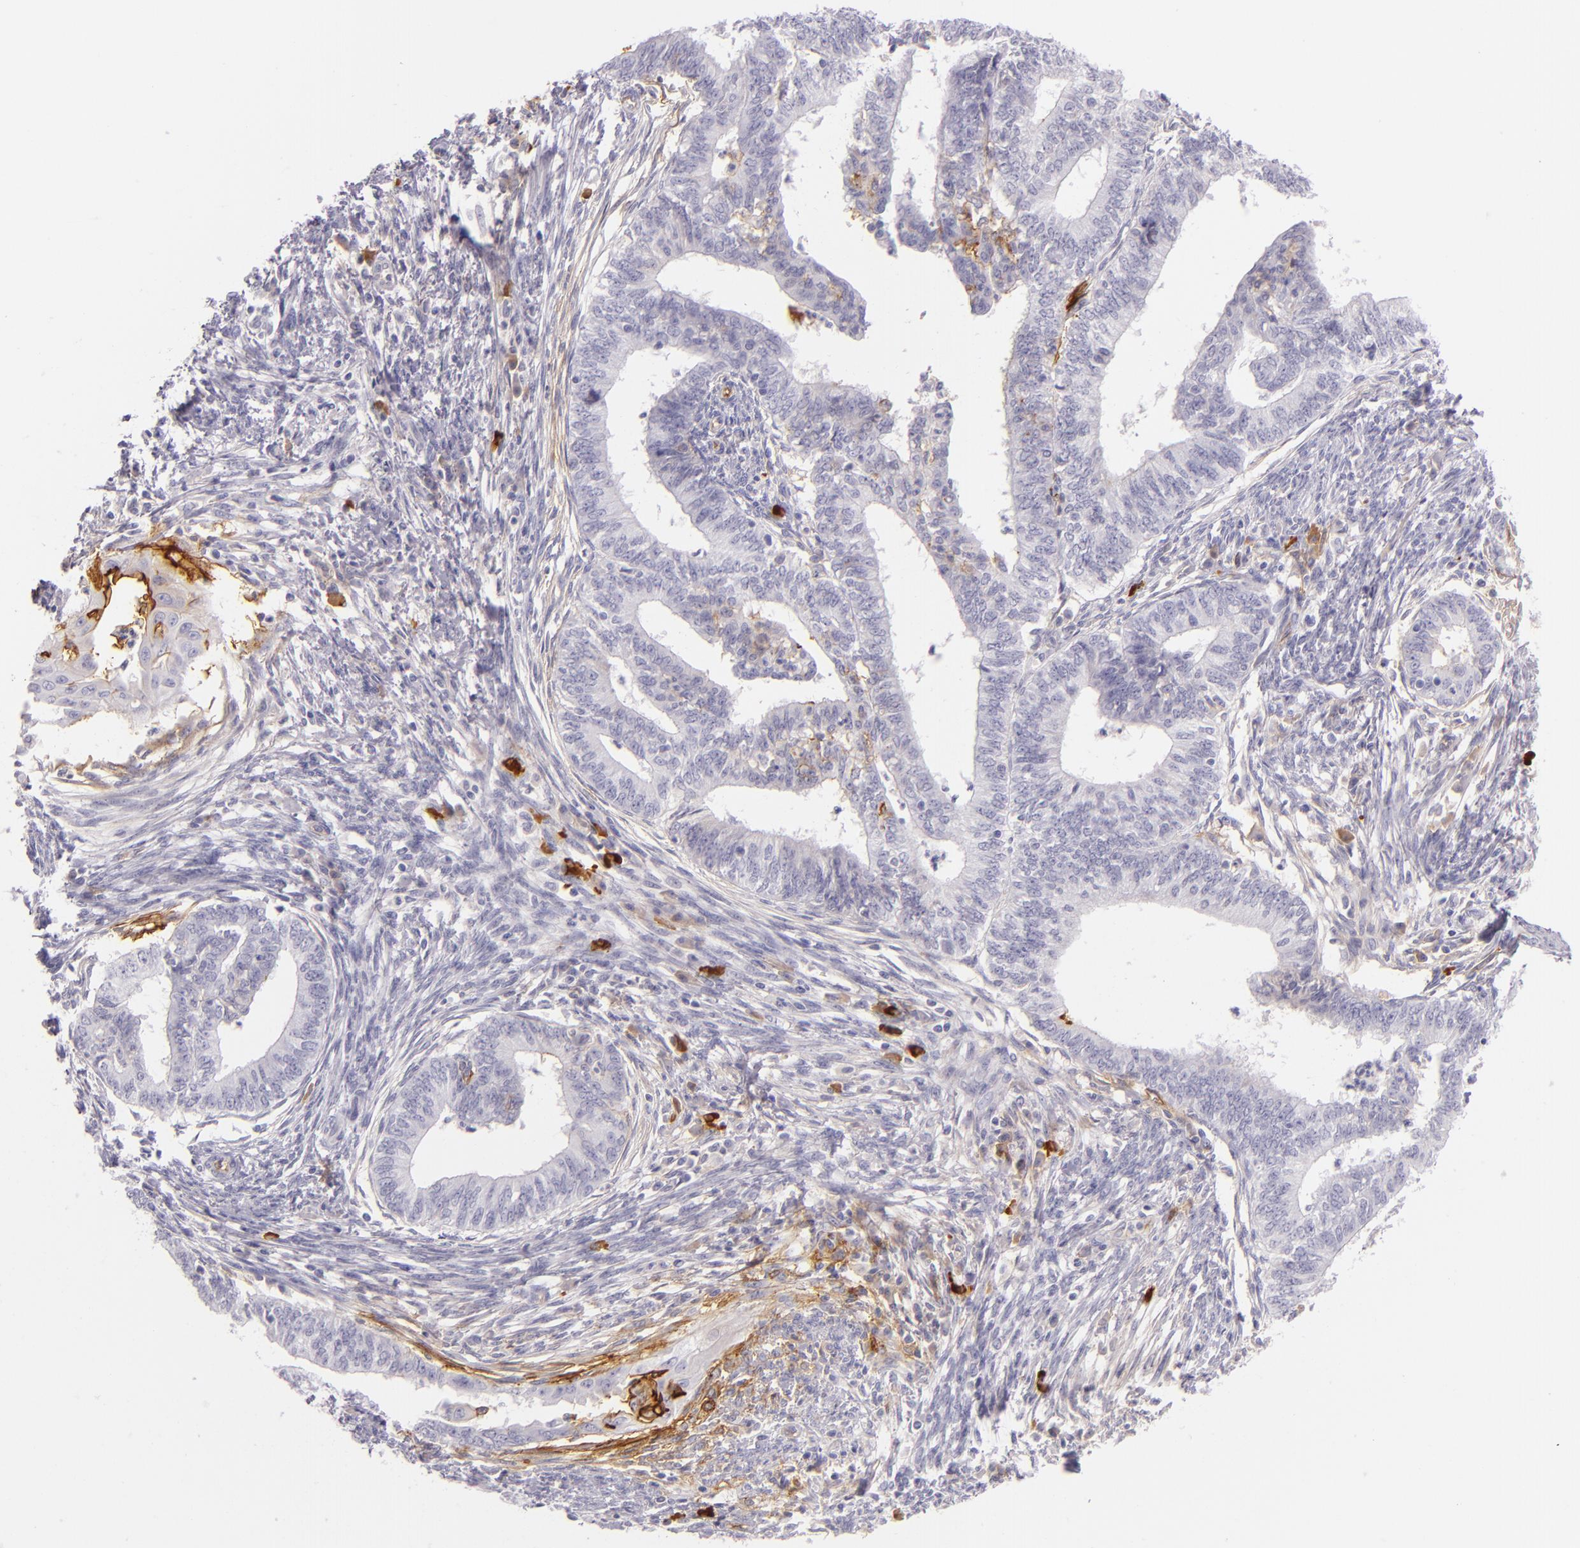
{"staining": {"intensity": "moderate", "quantity": "<25%", "location": "cytoplasmic/membranous"}, "tissue": "endometrial cancer", "cell_type": "Tumor cells", "image_type": "cancer", "snomed": [{"axis": "morphology", "description": "Adenocarcinoma, NOS"}, {"axis": "topography", "description": "Endometrium"}], "caption": "A high-resolution image shows immunohistochemistry staining of endometrial adenocarcinoma, which demonstrates moderate cytoplasmic/membranous staining in approximately <25% of tumor cells.", "gene": "ICAM1", "patient": {"sex": "female", "age": 66}}